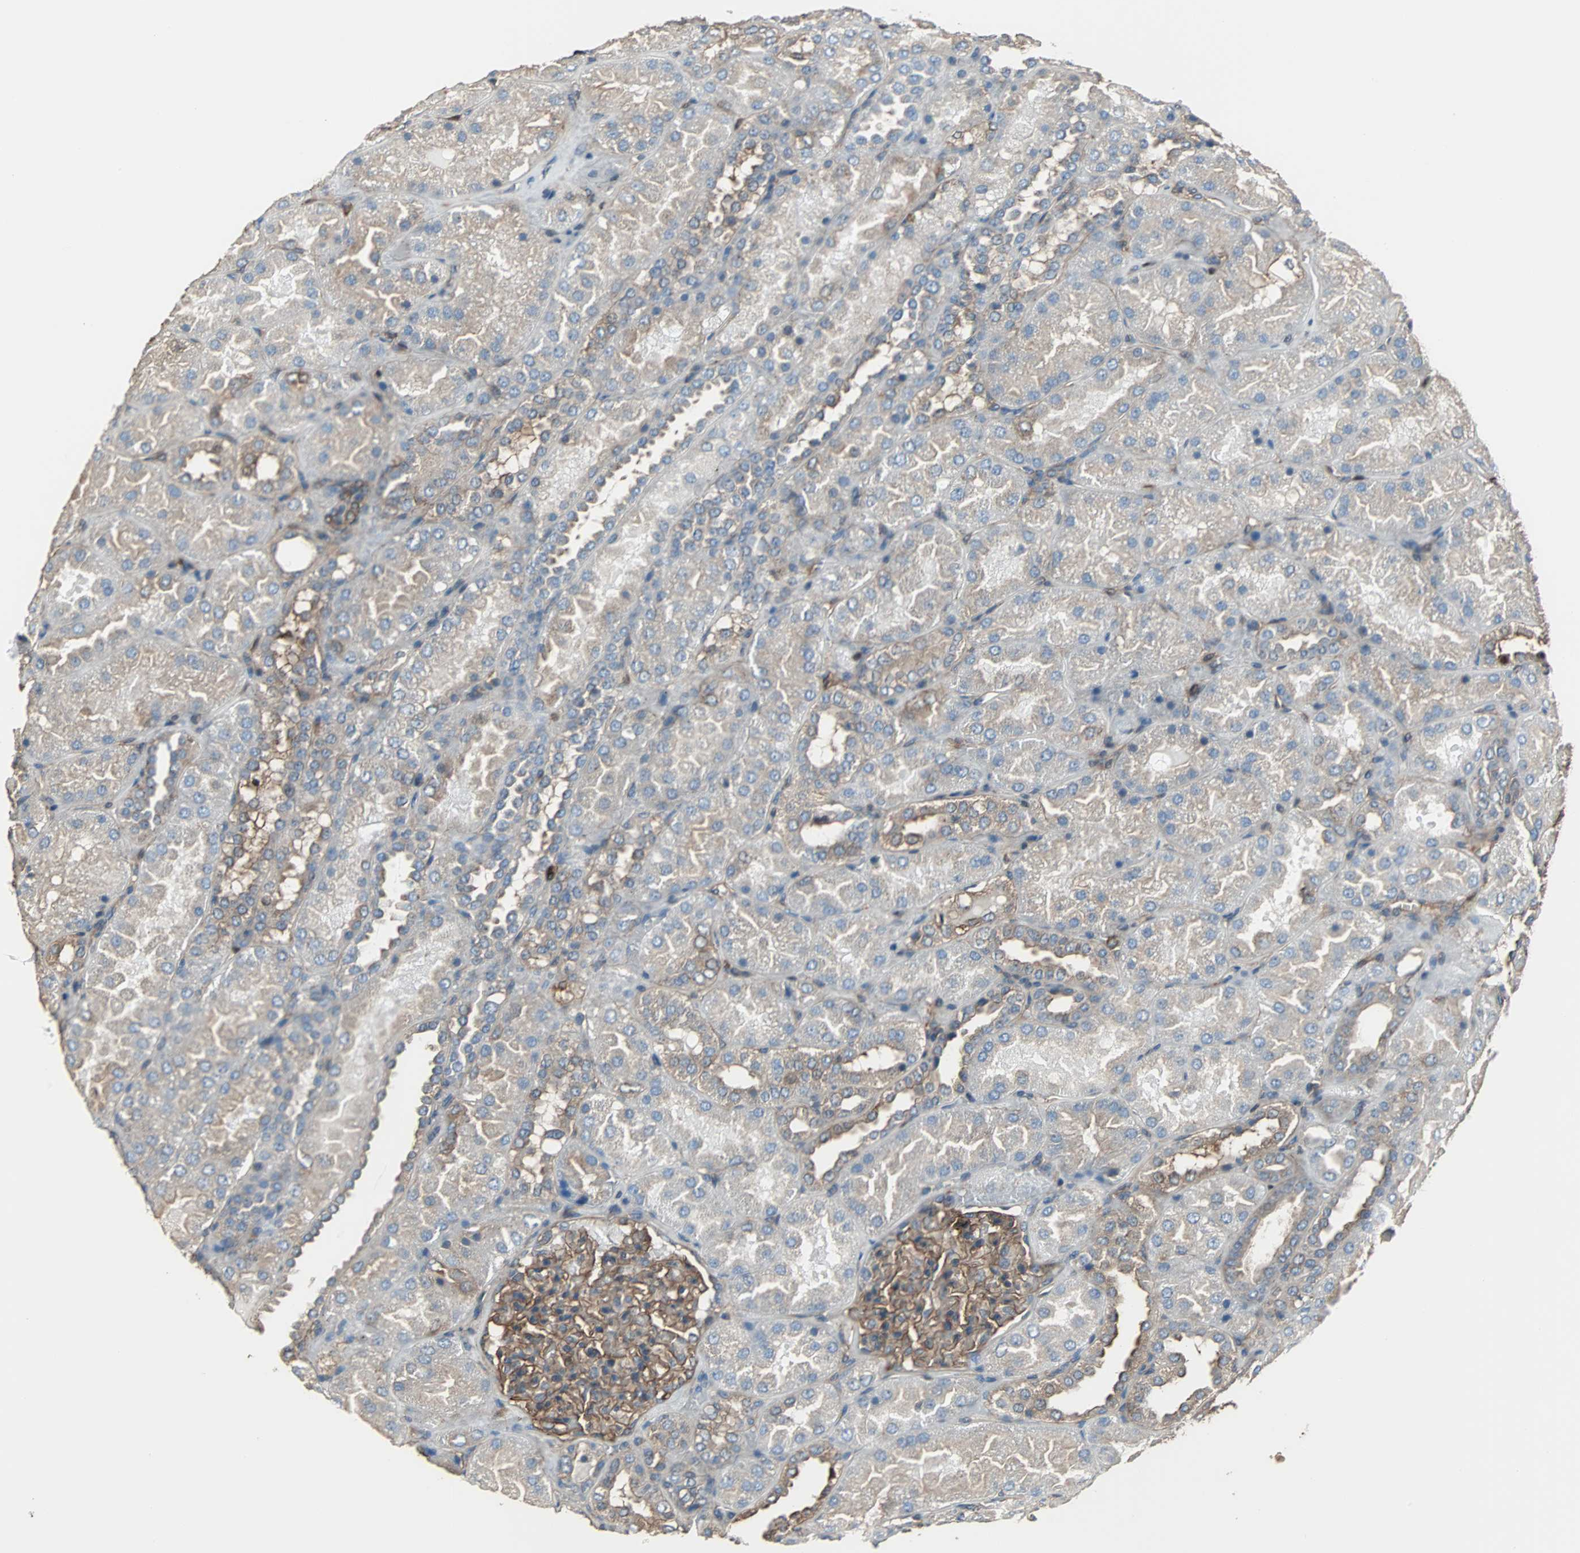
{"staining": {"intensity": "strong", "quantity": ">75%", "location": "cytoplasmic/membranous"}, "tissue": "kidney", "cell_type": "Cells in glomeruli", "image_type": "normal", "snomed": [{"axis": "morphology", "description": "Normal tissue, NOS"}, {"axis": "topography", "description": "Kidney"}], "caption": "Cells in glomeruli show strong cytoplasmic/membranous staining in approximately >75% of cells in unremarkable kidney. (Brightfield microscopy of DAB IHC at high magnification).", "gene": "ACTN1", "patient": {"sex": "male", "age": 28}}